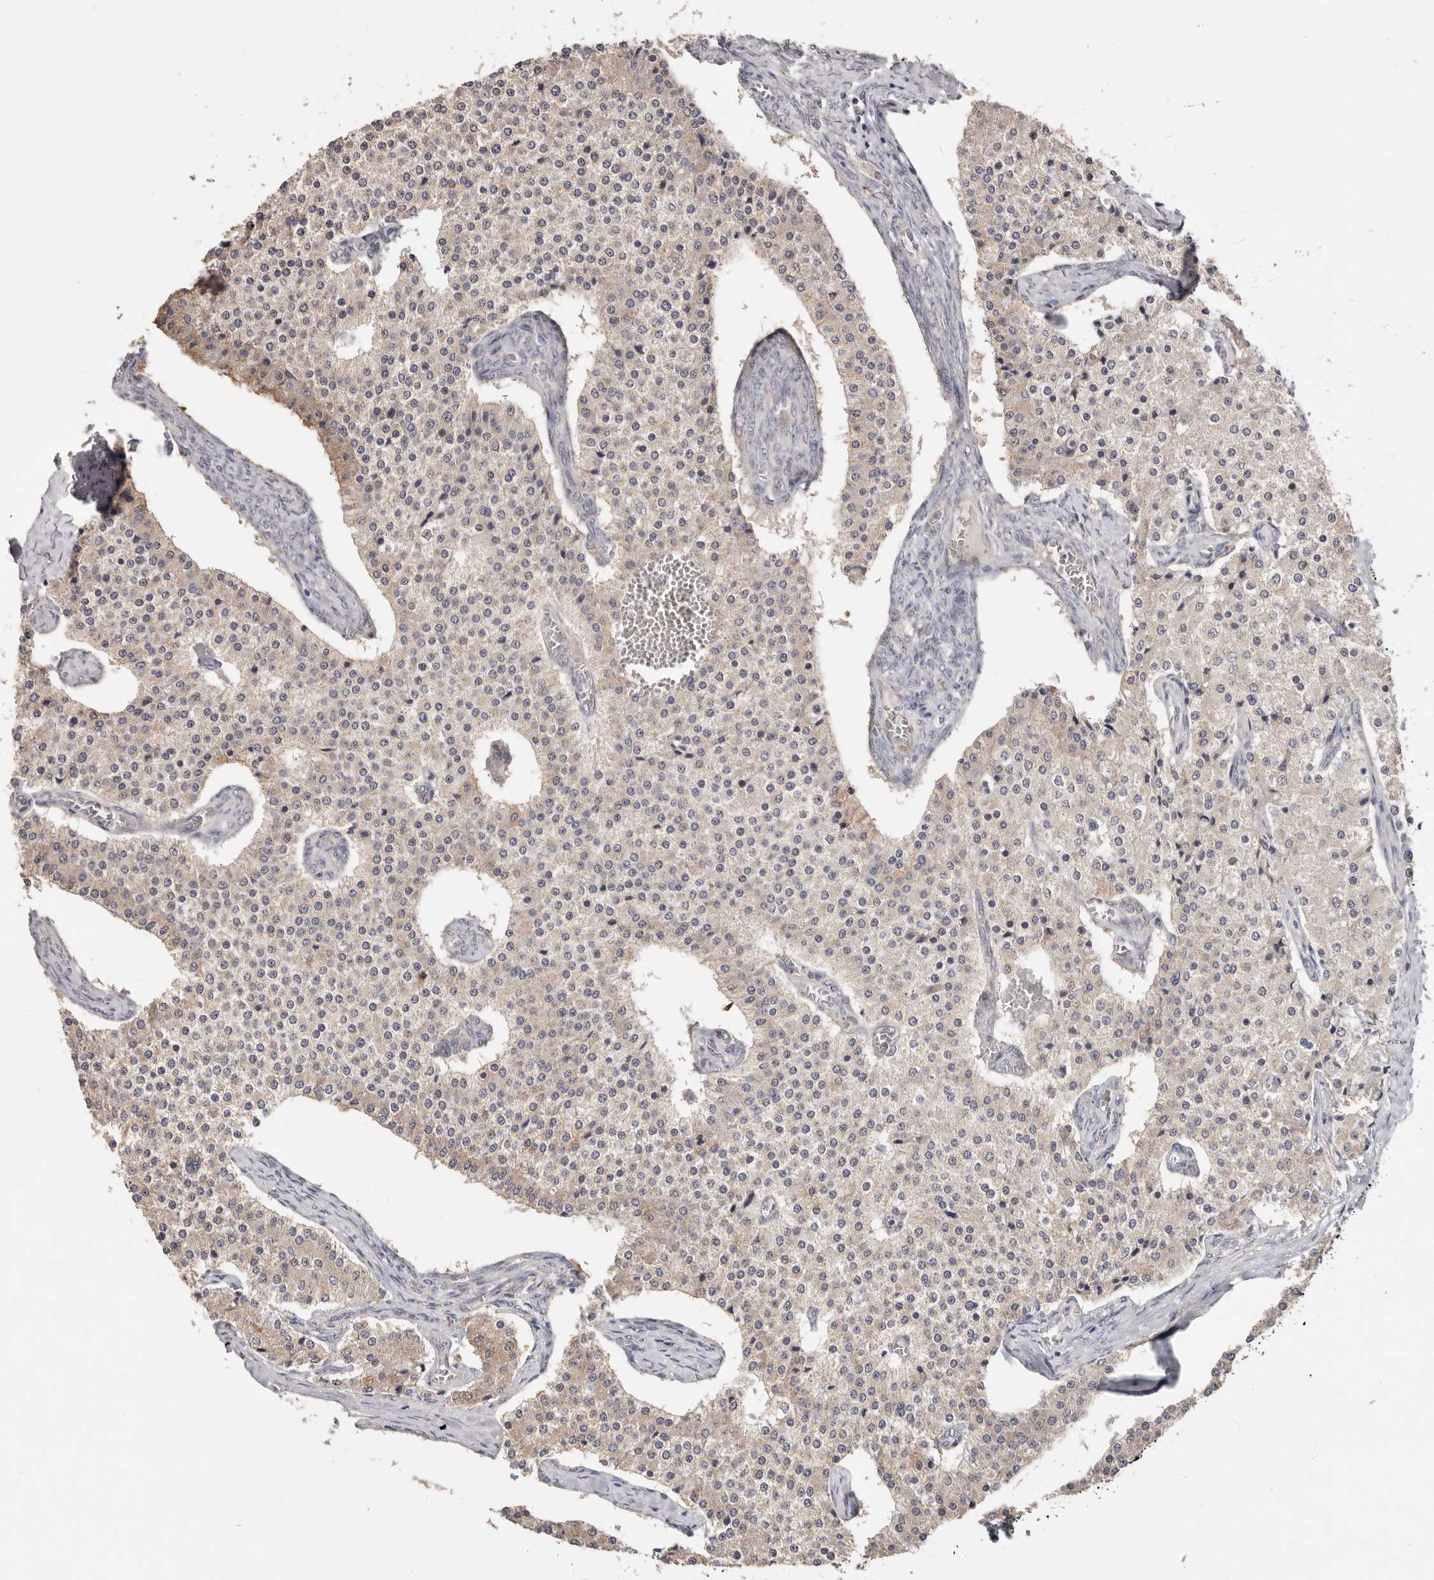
{"staining": {"intensity": "weak", "quantity": "25%-75%", "location": "cytoplasmic/membranous"}, "tissue": "carcinoid", "cell_type": "Tumor cells", "image_type": "cancer", "snomed": [{"axis": "morphology", "description": "Carcinoid, malignant, NOS"}, {"axis": "topography", "description": "Colon"}], "caption": "Immunohistochemical staining of malignant carcinoid exhibits low levels of weak cytoplasmic/membranous protein staining in about 25%-75% of tumor cells.", "gene": "WDR77", "patient": {"sex": "female", "age": 52}}